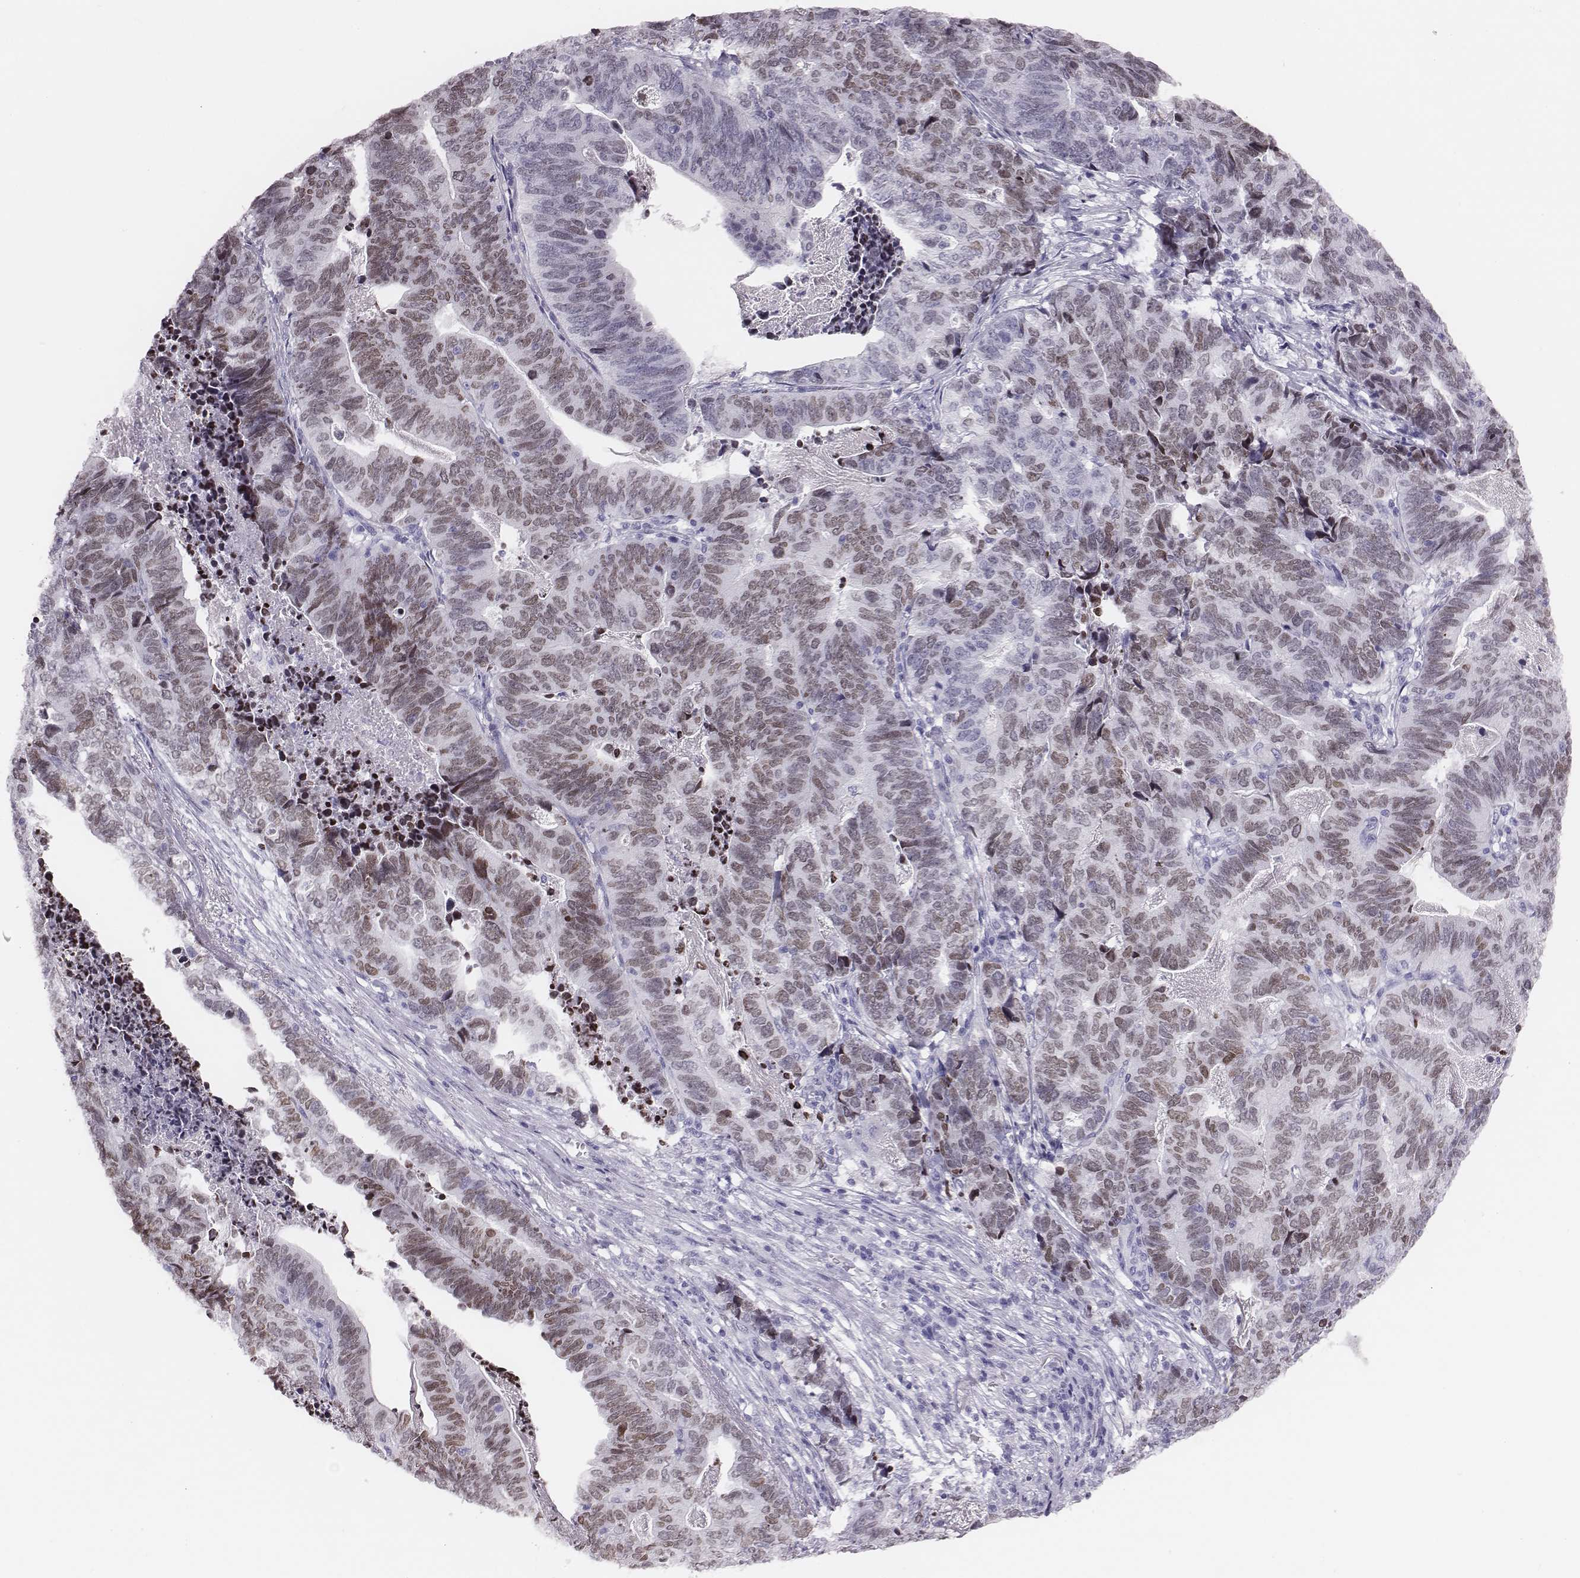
{"staining": {"intensity": "weak", "quantity": "25%-75%", "location": "nuclear"}, "tissue": "stomach cancer", "cell_type": "Tumor cells", "image_type": "cancer", "snomed": [{"axis": "morphology", "description": "Adenocarcinoma, NOS"}, {"axis": "topography", "description": "Stomach, upper"}], "caption": "Adenocarcinoma (stomach) stained for a protein exhibits weak nuclear positivity in tumor cells. The staining was performed using DAB, with brown indicating positive protein expression. Nuclei are stained blue with hematoxylin.", "gene": "H1-6", "patient": {"sex": "female", "age": 67}}